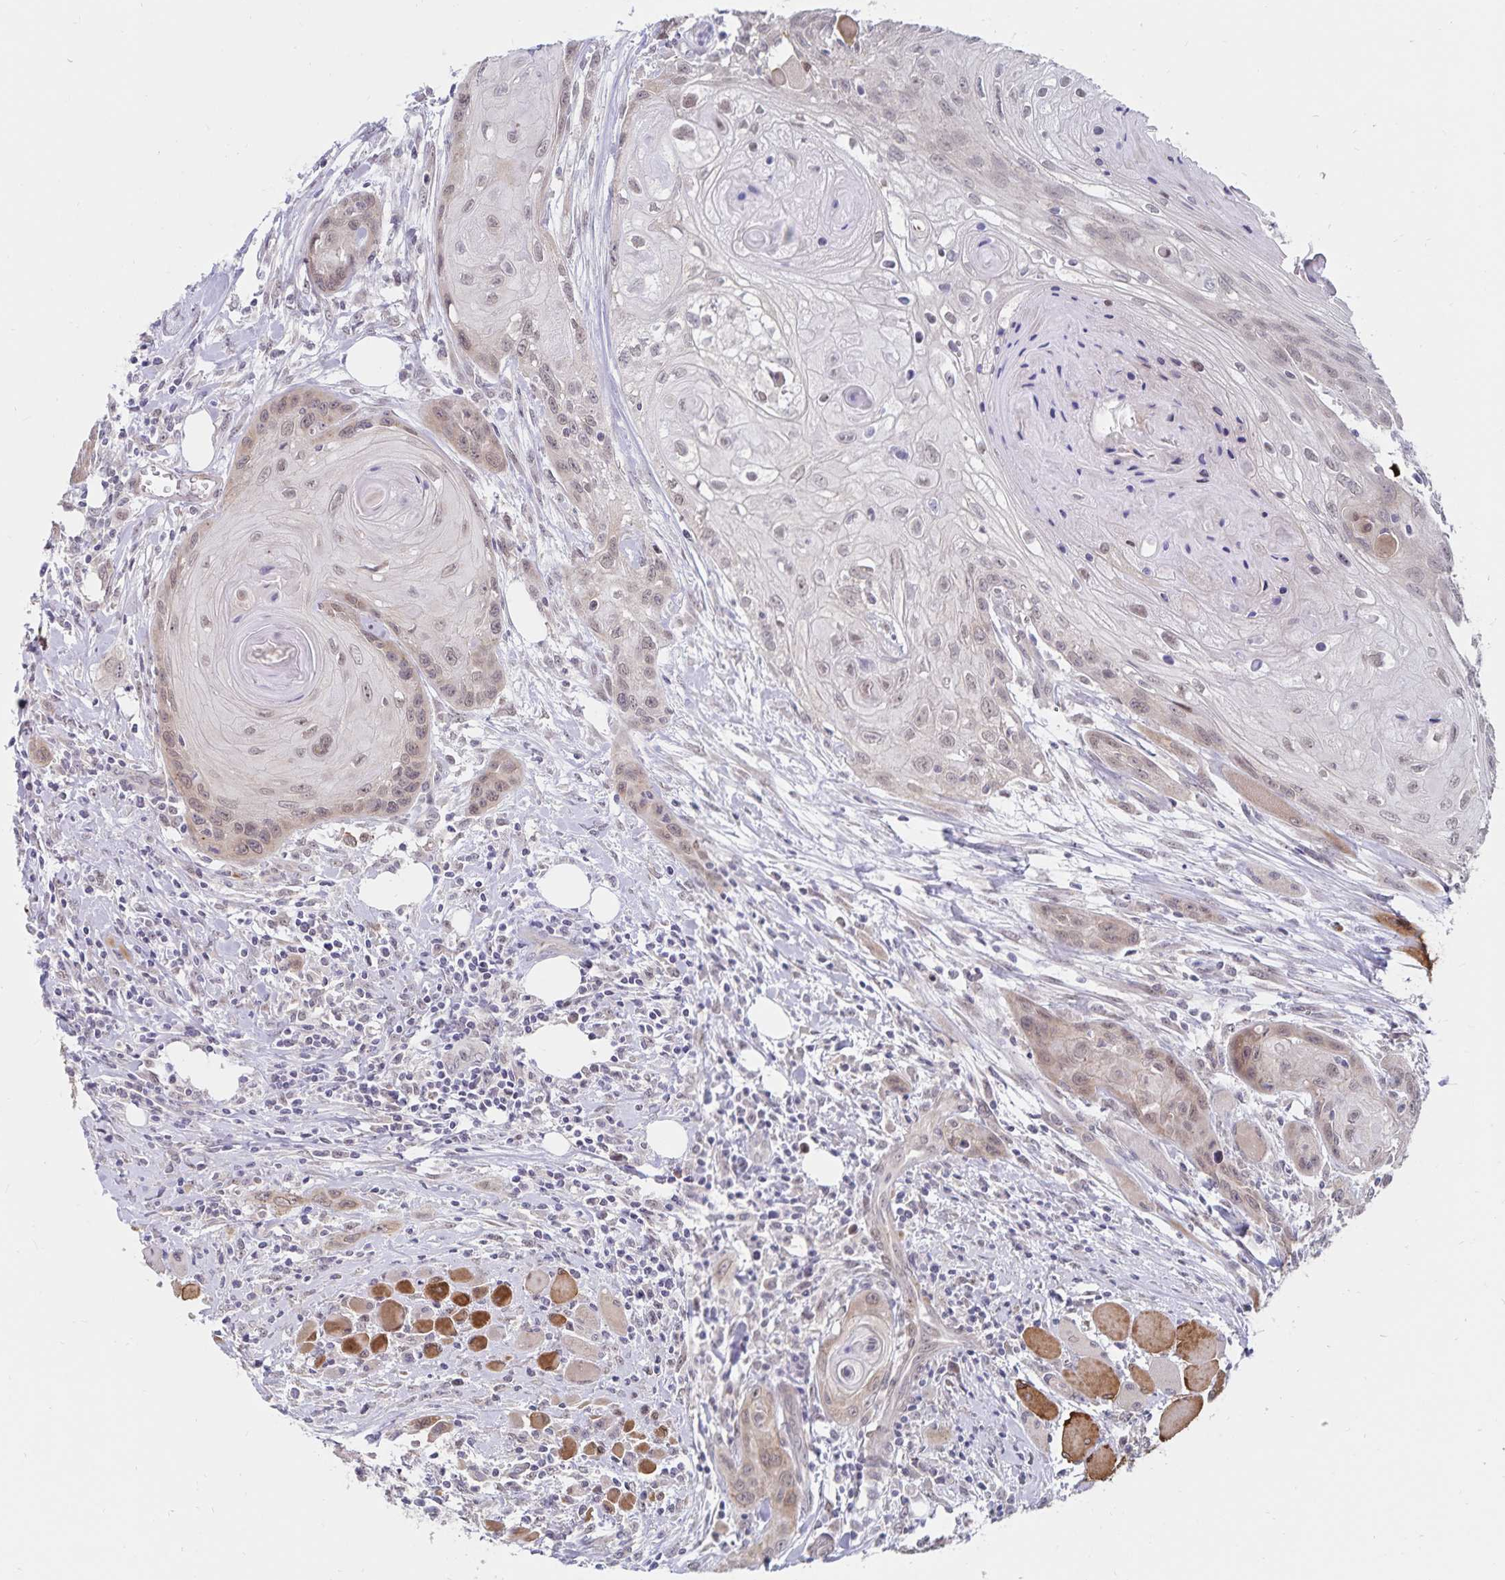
{"staining": {"intensity": "weak", "quantity": "<25%", "location": "nuclear"}, "tissue": "head and neck cancer", "cell_type": "Tumor cells", "image_type": "cancer", "snomed": [{"axis": "morphology", "description": "Squamous cell carcinoma, NOS"}, {"axis": "topography", "description": "Oral tissue"}, {"axis": "topography", "description": "Head-Neck"}], "caption": "High magnification brightfield microscopy of head and neck cancer stained with DAB (3,3'-diaminobenzidine) (brown) and counterstained with hematoxylin (blue): tumor cells show no significant staining. (Stains: DAB (3,3'-diaminobenzidine) immunohistochemistry (IHC) with hematoxylin counter stain, Microscopy: brightfield microscopy at high magnification).", "gene": "ATP2A2", "patient": {"sex": "male", "age": 58}}